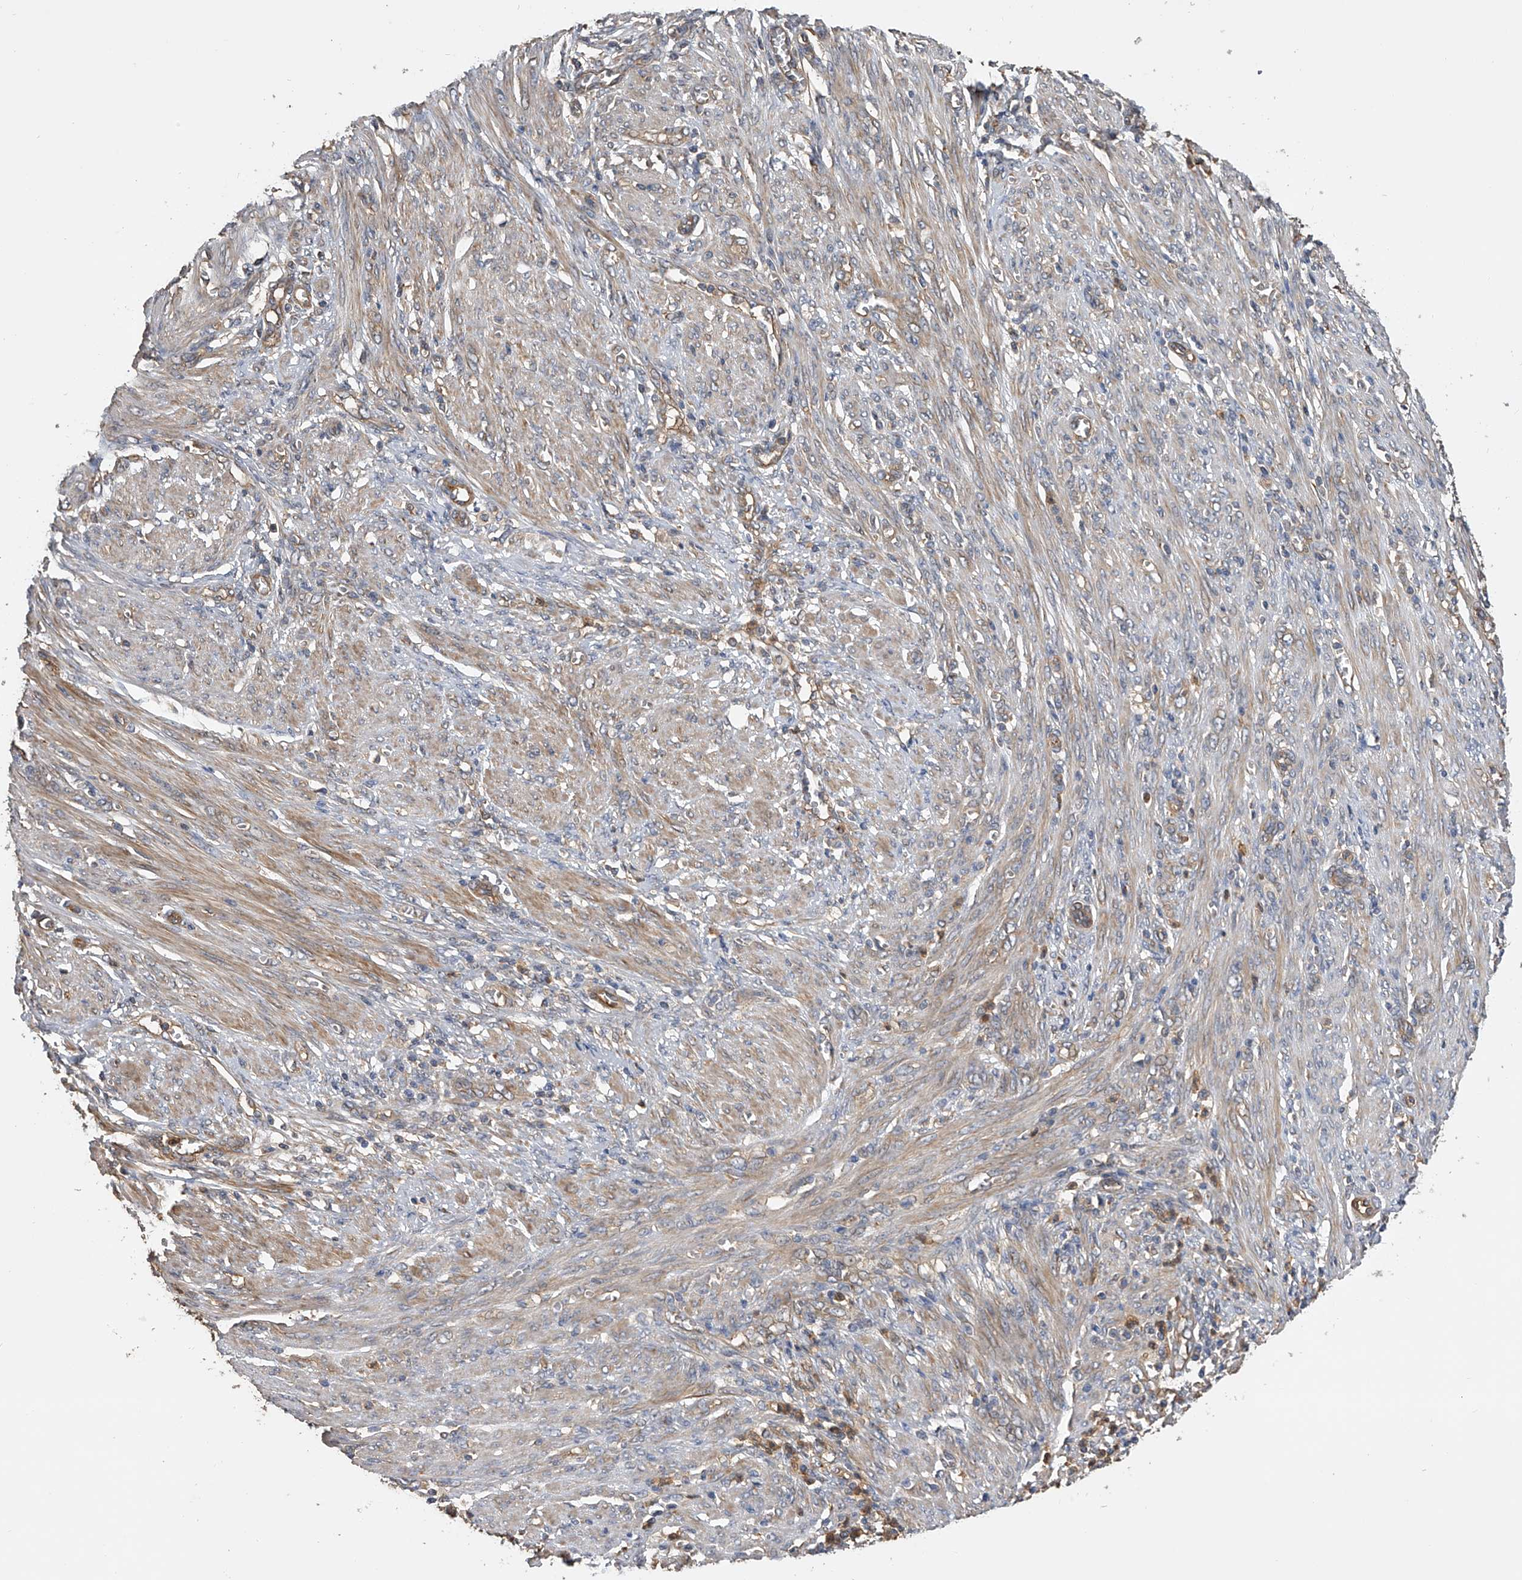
{"staining": {"intensity": "moderate", "quantity": "25%-75%", "location": "cytoplasmic/membranous"}, "tissue": "endometrial cancer", "cell_type": "Tumor cells", "image_type": "cancer", "snomed": [{"axis": "morphology", "description": "Adenocarcinoma, NOS"}, {"axis": "topography", "description": "Endometrium"}], "caption": "The image displays staining of endometrial cancer (adenocarcinoma), revealing moderate cytoplasmic/membranous protein staining (brown color) within tumor cells.", "gene": "PTPRA", "patient": {"sex": "female", "age": 51}}